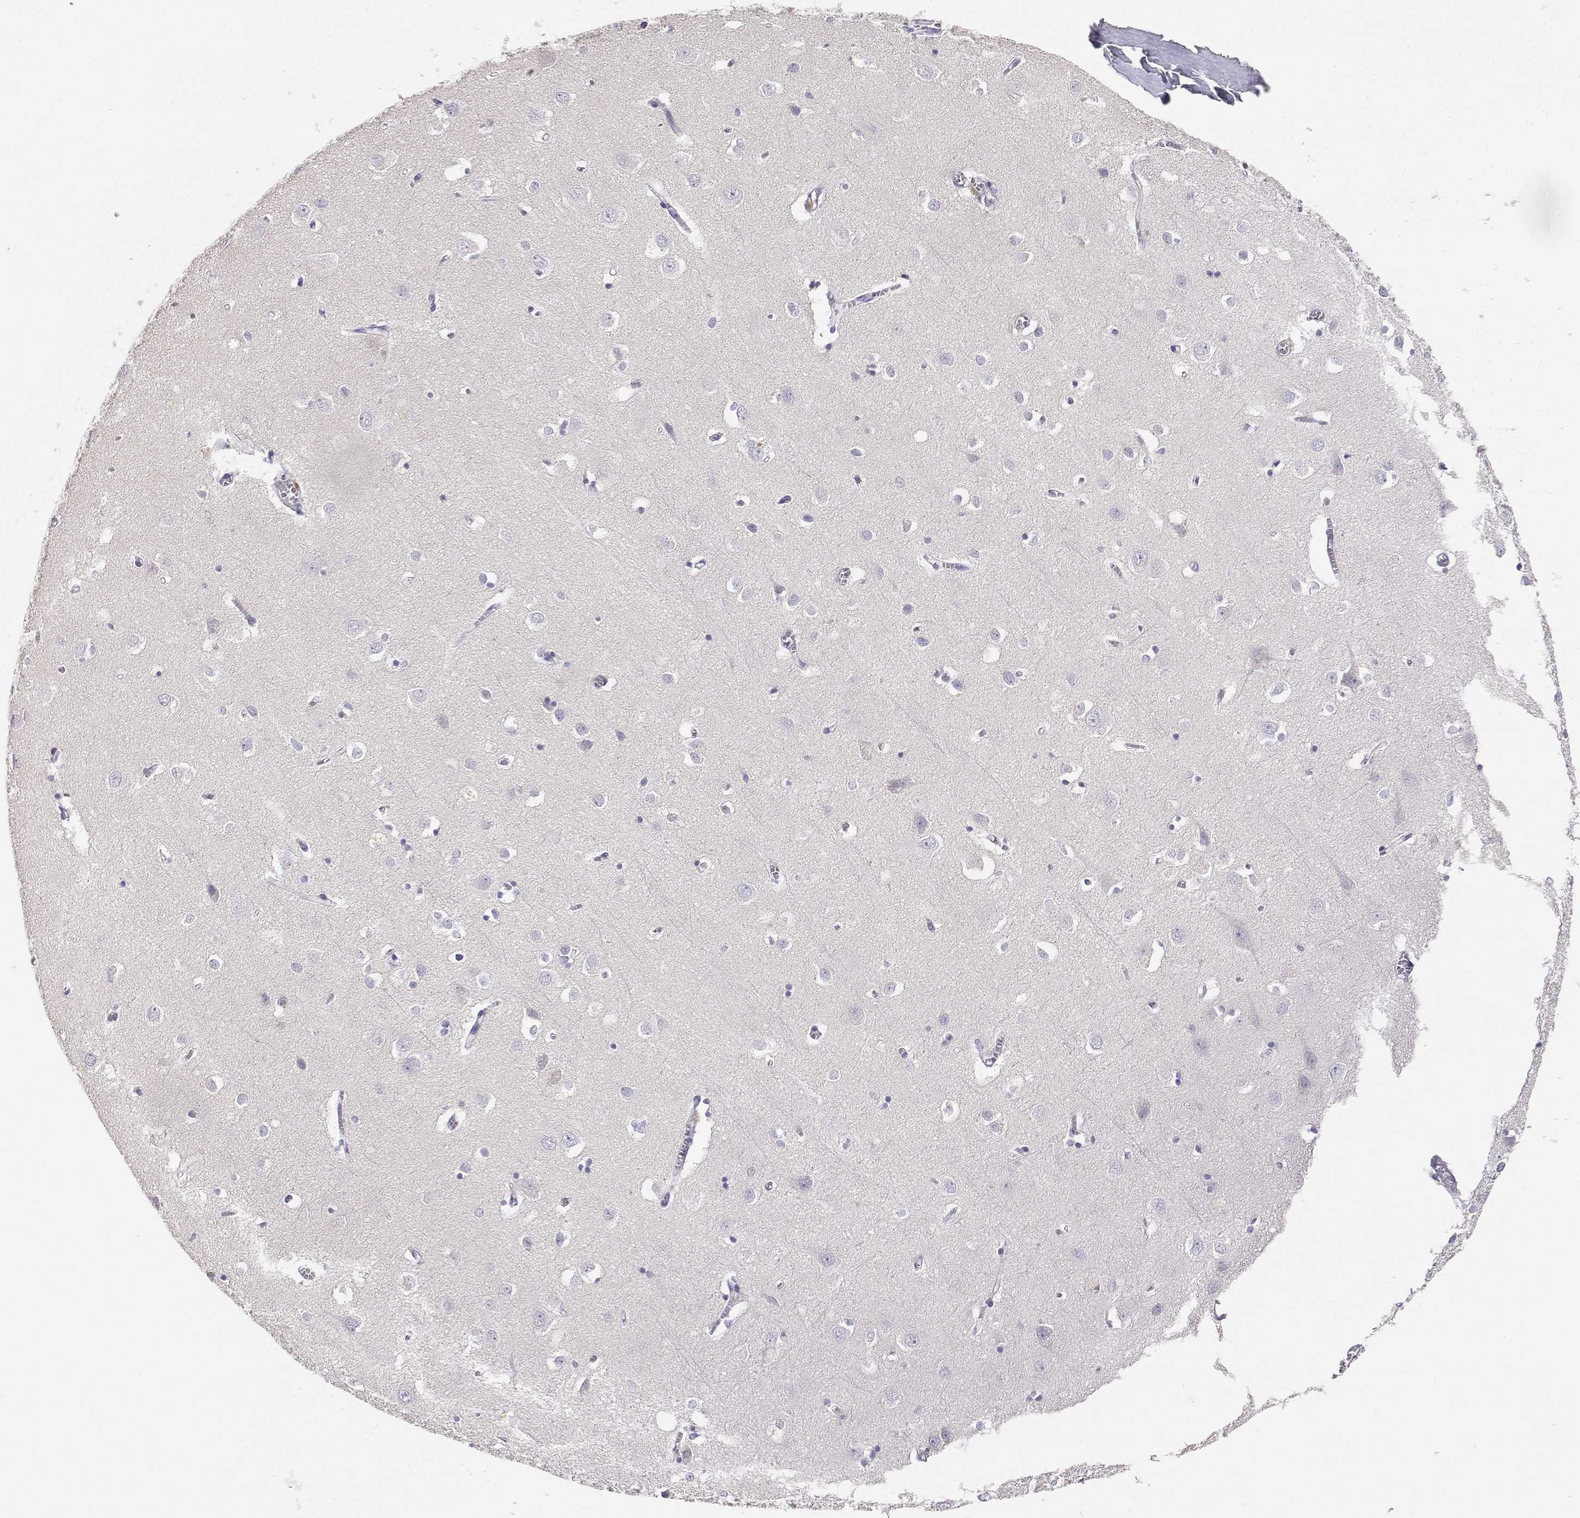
{"staining": {"intensity": "negative", "quantity": "none", "location": "none"}, "tissue": "cerebral cortex", "cell_type": "Endothelial cells", "image_type": "normal", "snomed": [{"axis": "morphology", "description": "Normal tissue, NOS"}, {"axis": "topography", "description": "Cerebral cortex"}], "caption": "The immunohistochemistry image has no significant staining in endothelial cells of cerebral cortex. Nuclei are stained in blue.", "gene": "GPR174", "patient": {"sex": "male", "age": 70}}